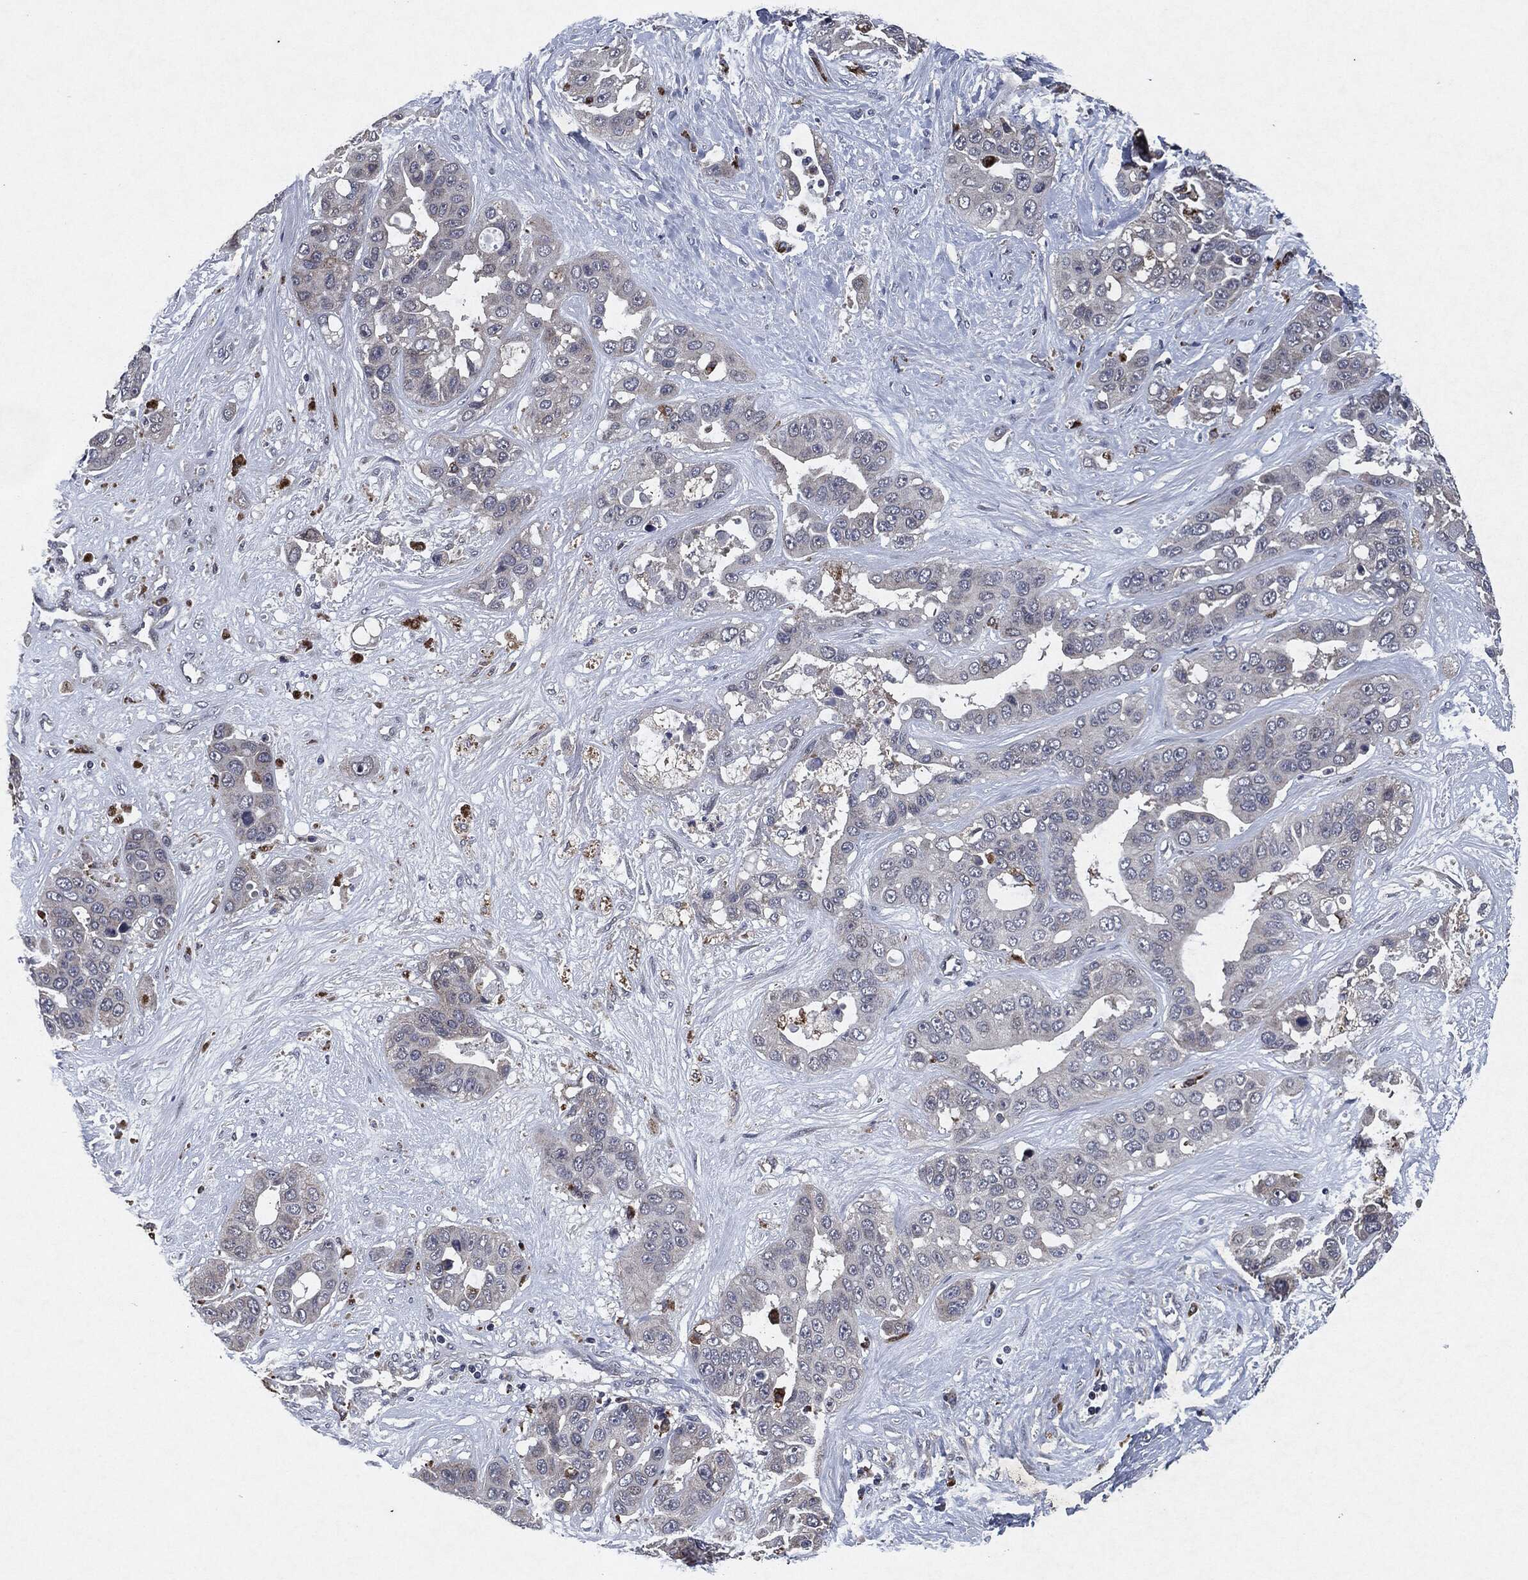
{"staining": {"intensity": "negative", "quantity": "none", "location": "none"}, "tissue": "liver cancer", "cell_type": "Tumor cells", "image_type": "cancer", "snomed": [{"axis": "morphology", "description": "Cholangiocarcinoma"}, {"axis": "topography", "description": "Liver"}], "caption": "This is an immunohistochemistry (IHC) micrograph of human liver cholangiocarcinoma. There is no staining in tumor cells.", "gene": "SLC31A2", "patient": {"sex": "female", "age": 52}}